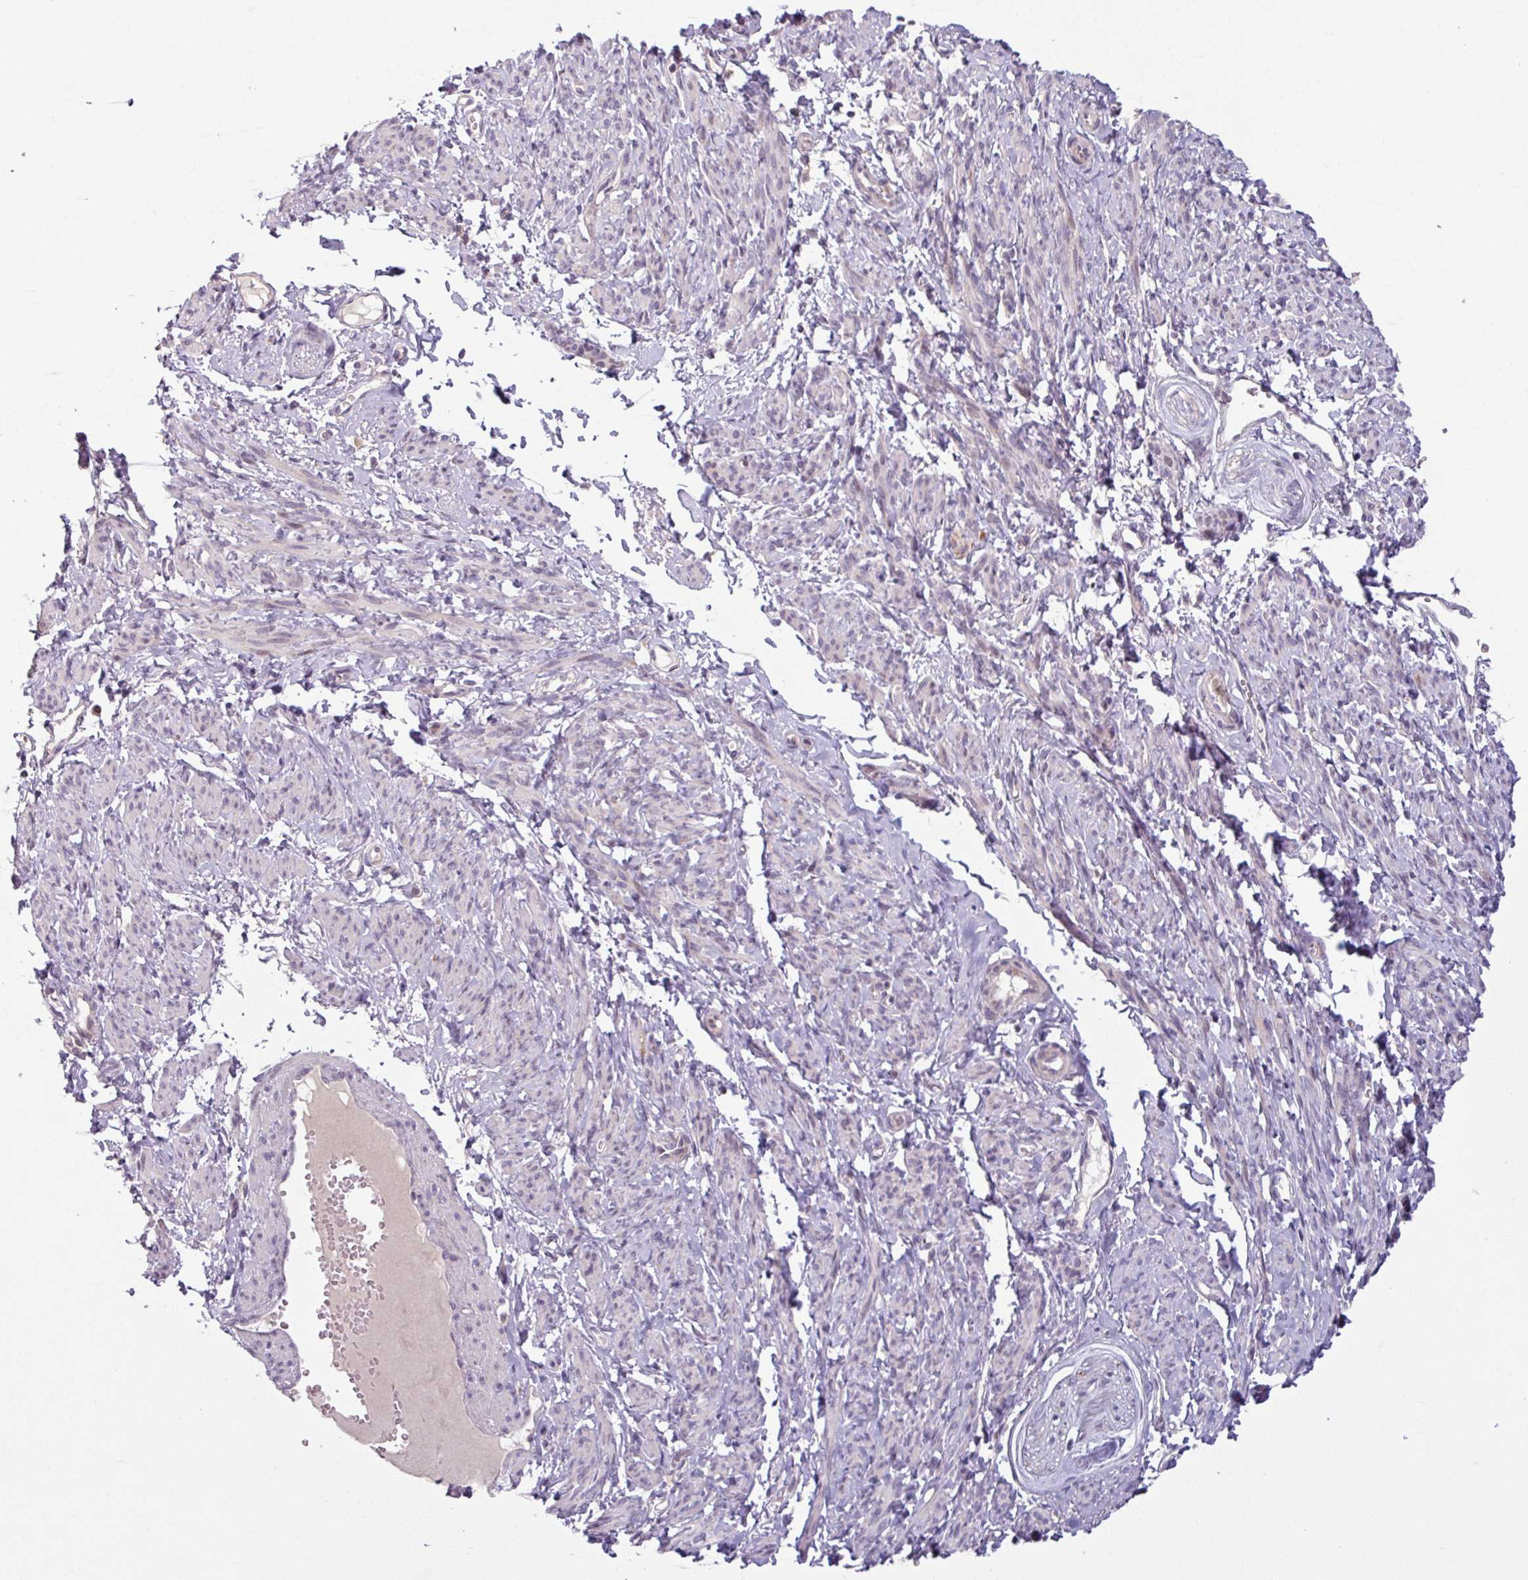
{"staining": {"intensity": "weak", "quantity": "<25%", "location": "nuclear"}, "tissue": "smooth muscle", "cell_type": "Smooth muscle cells", "image_type": "normal", "snomed": [{"axis": "morphology", "description": "Normal tissue, NOS"}, {"axis": "topography", "description": "Smooth muscle"}], "caption": "This is an immunohistochemistry image of normal smooth muscle. There is no staining in smooth muscle cells.", "gene": "OGFOD3", "patient": {"sex": "female", "age": 65}}